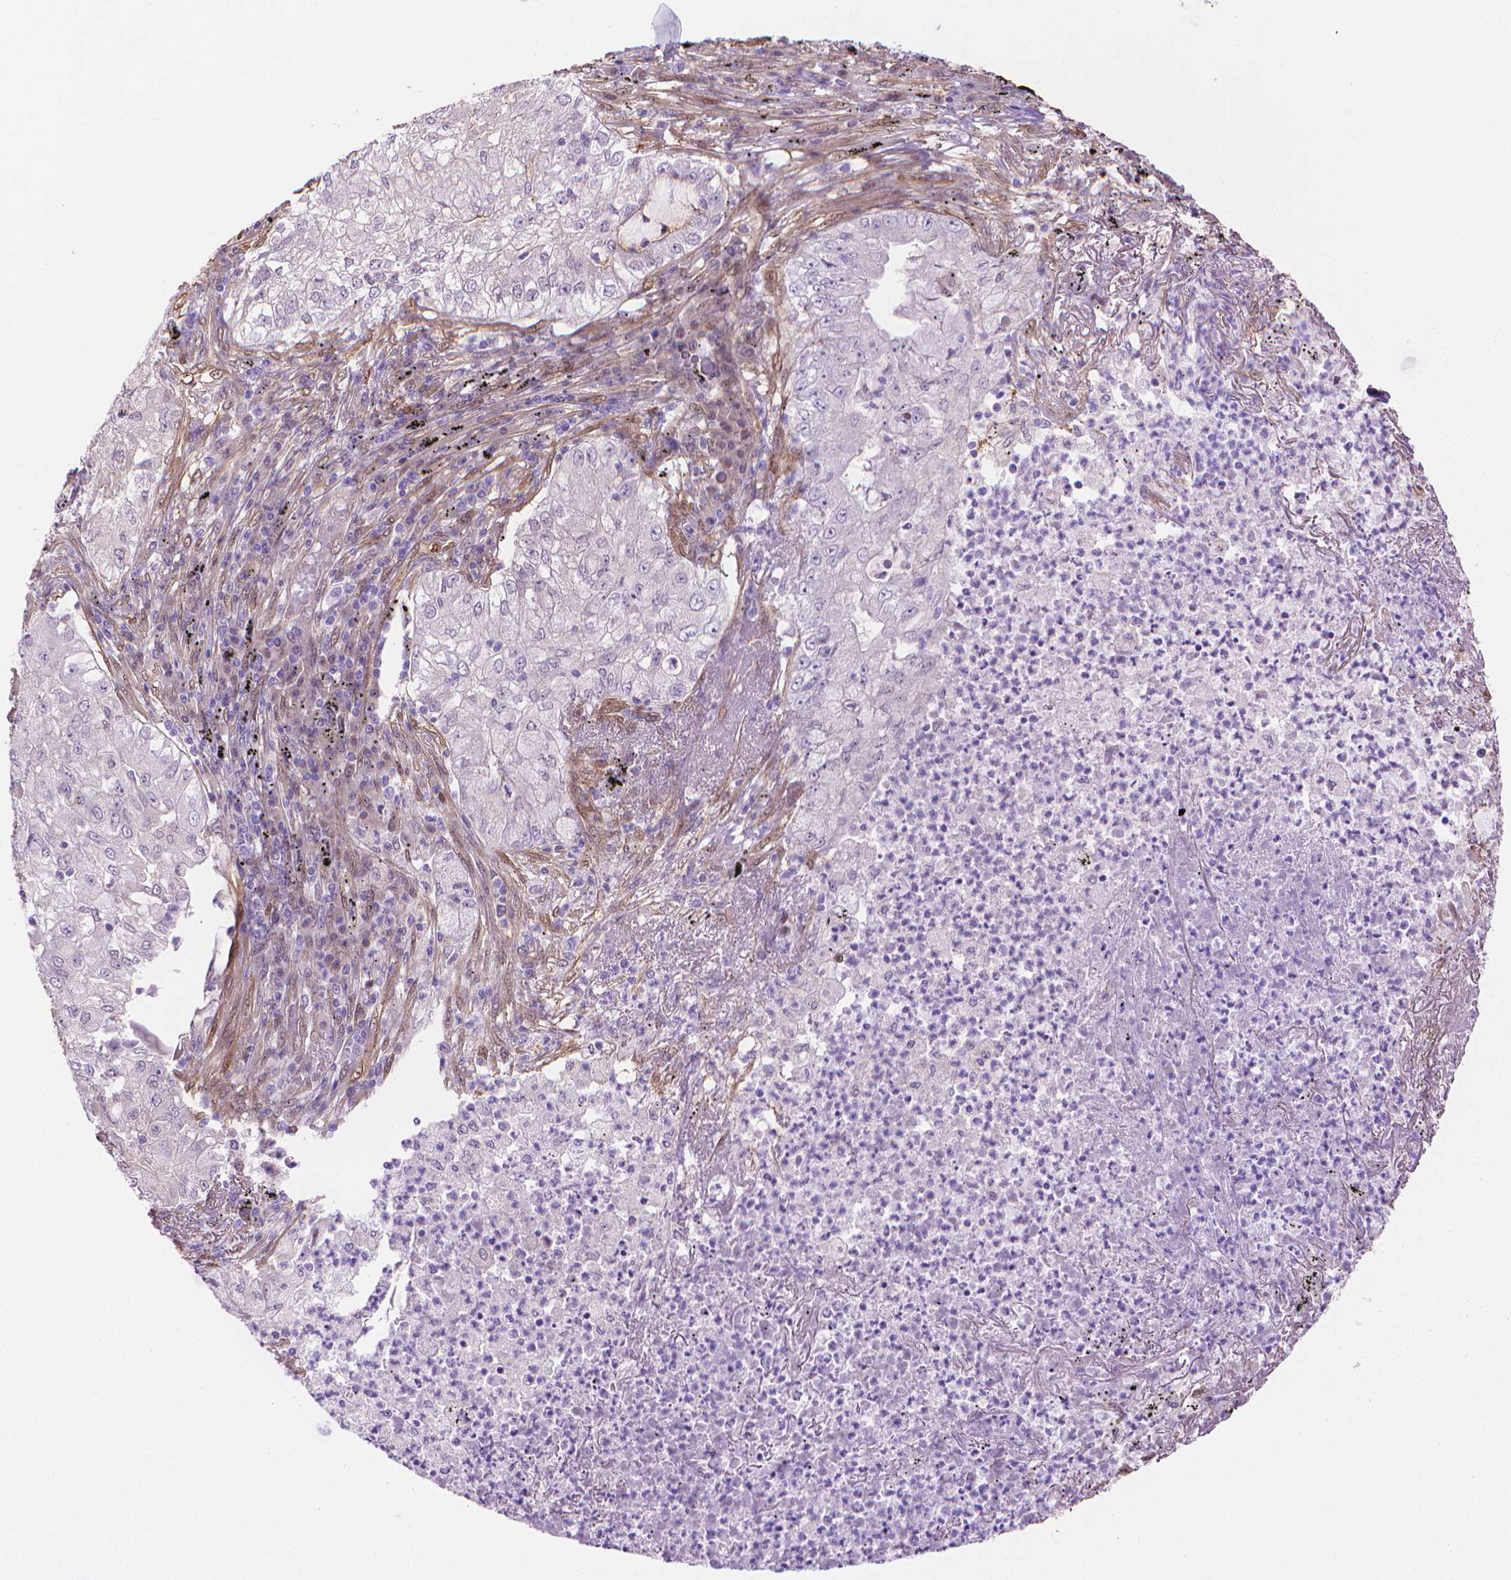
{"staining": {"intensity": "negative", "quantity": "none", "location": "none"}, "tissue": "lung cancer", "cell_type": "Tumor cells", "image_type": "cancer", "snomed": [{"axis": "morphology", "description": "Adenocarcinoma, NOS"}, {"axis": "topography", "description": "Lung"}], "caption": "The image shows no significant staining in tumor cells of lung adenocarcinoma.", "gene": "CLIC4", "patient": {"sex": "female", "age": 73}}